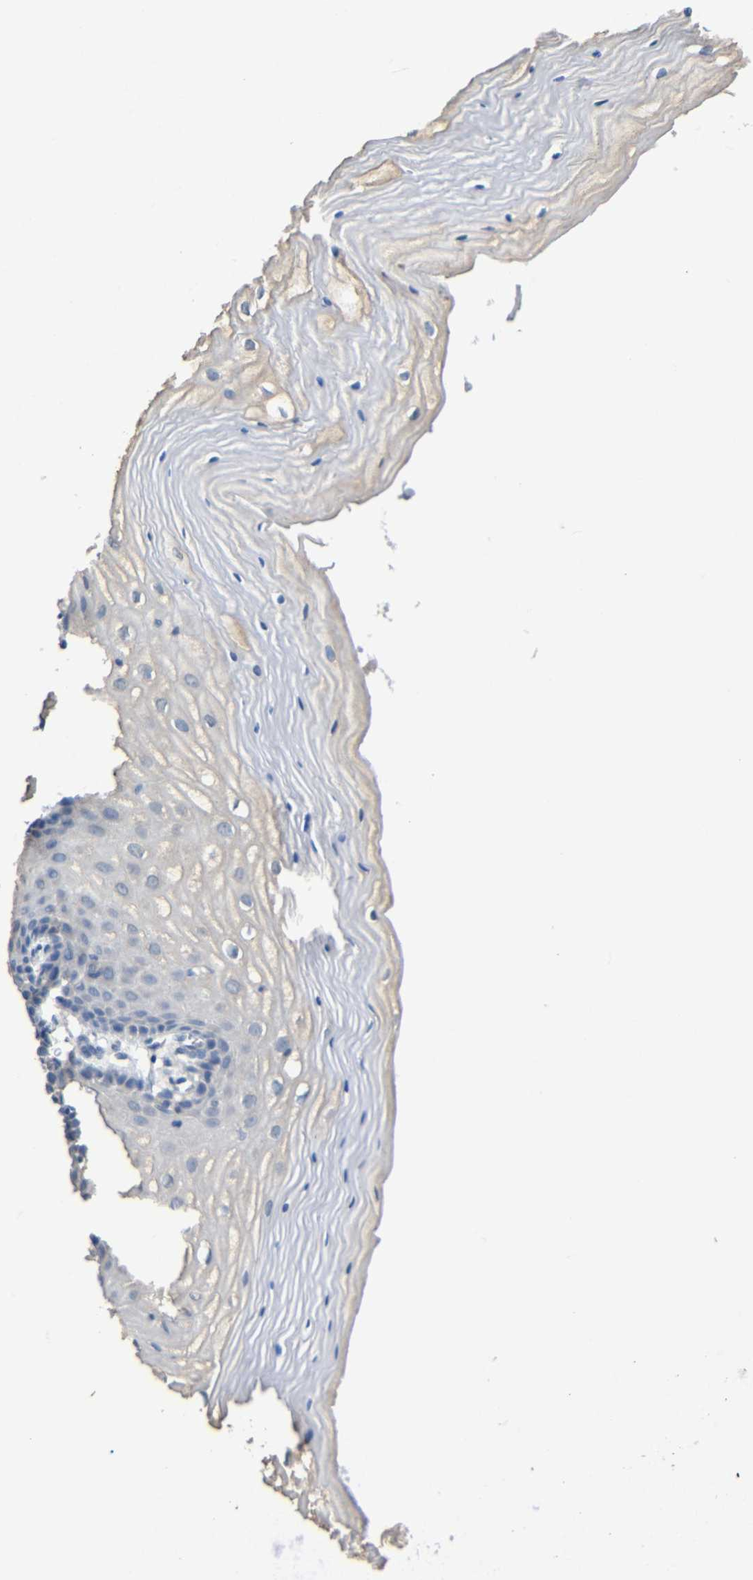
{"staining": {"intensity": "weak", "quantity": "<25%", "location": "cytoplasmic/membranous"}, "tissue": "cervix", "cell_type": "Glandular cells", "image_type": "normal", "snomed": [{"axis": "morphology", "description": "Normal tissue, NOS"}, {"axis": "topography", "description": "Cervix"}], "caption": "A high-resolution micrograph shows IHC staining of normal cervix, which shows no significant expression in glandular cells. Brightfield microscopy of IHC stained with DAB (brown) and hematoxylin (blue), captured at high magnification.", "gene": "HNF1A", "patient": {"sex": "female", "age": 55}}